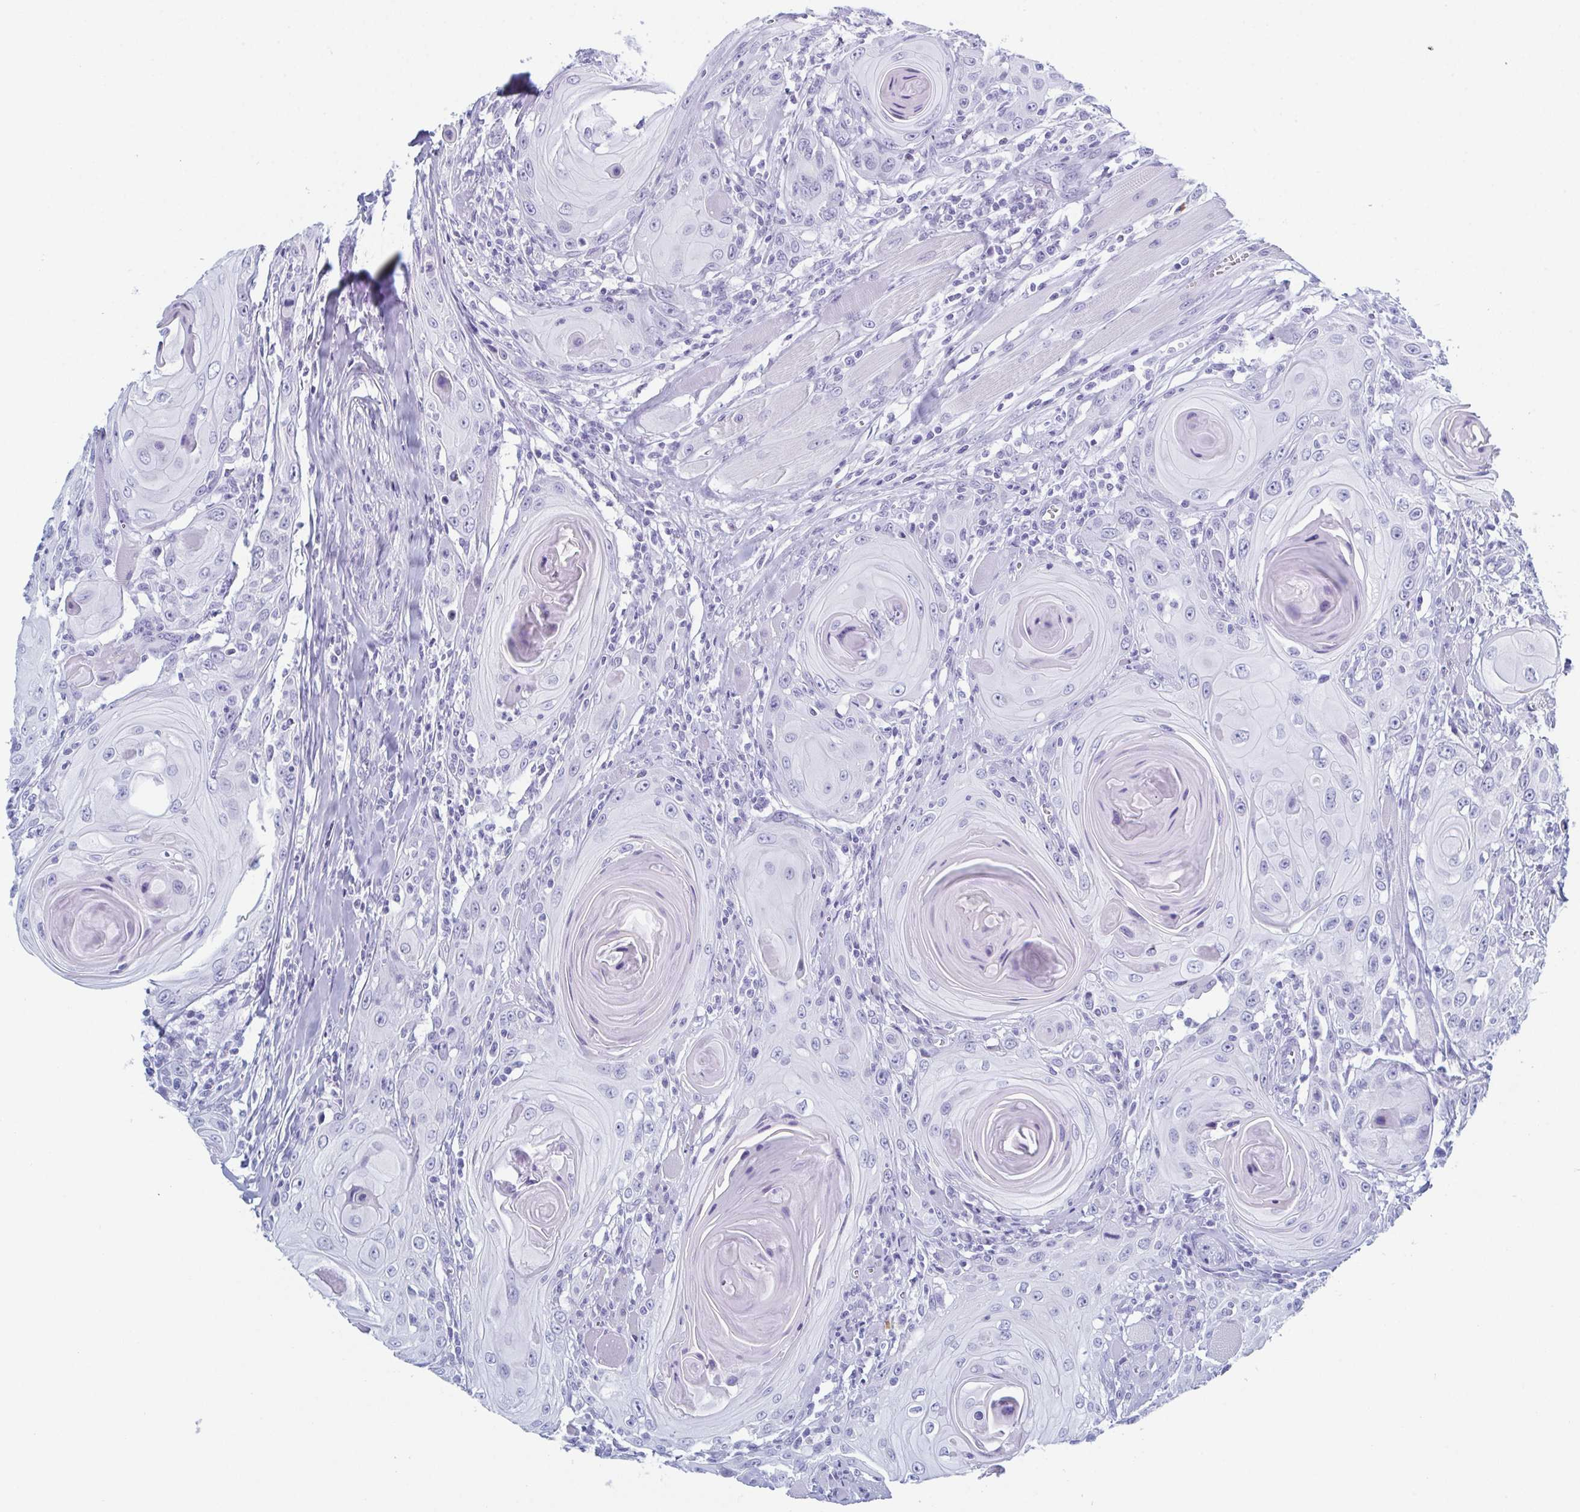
{"staining": {"intensity": "negative", "quantity": "none", "location": "none"}, "tissue": "head and neck cancer", "cell_type": "Tumor cells", "image_type": "cancer", "snomed": [{"axis": "morphology", "description": "Squamous cell carcinoma, NOS"}, {"axis": "topography", "description": "Head-Neck"}], "caption": "Micrograph shows no protein staining in tumor cells of head and neck cancer tissue.", "gene": "ZFP64", "patient": {"sex": "female", "age": 80}}